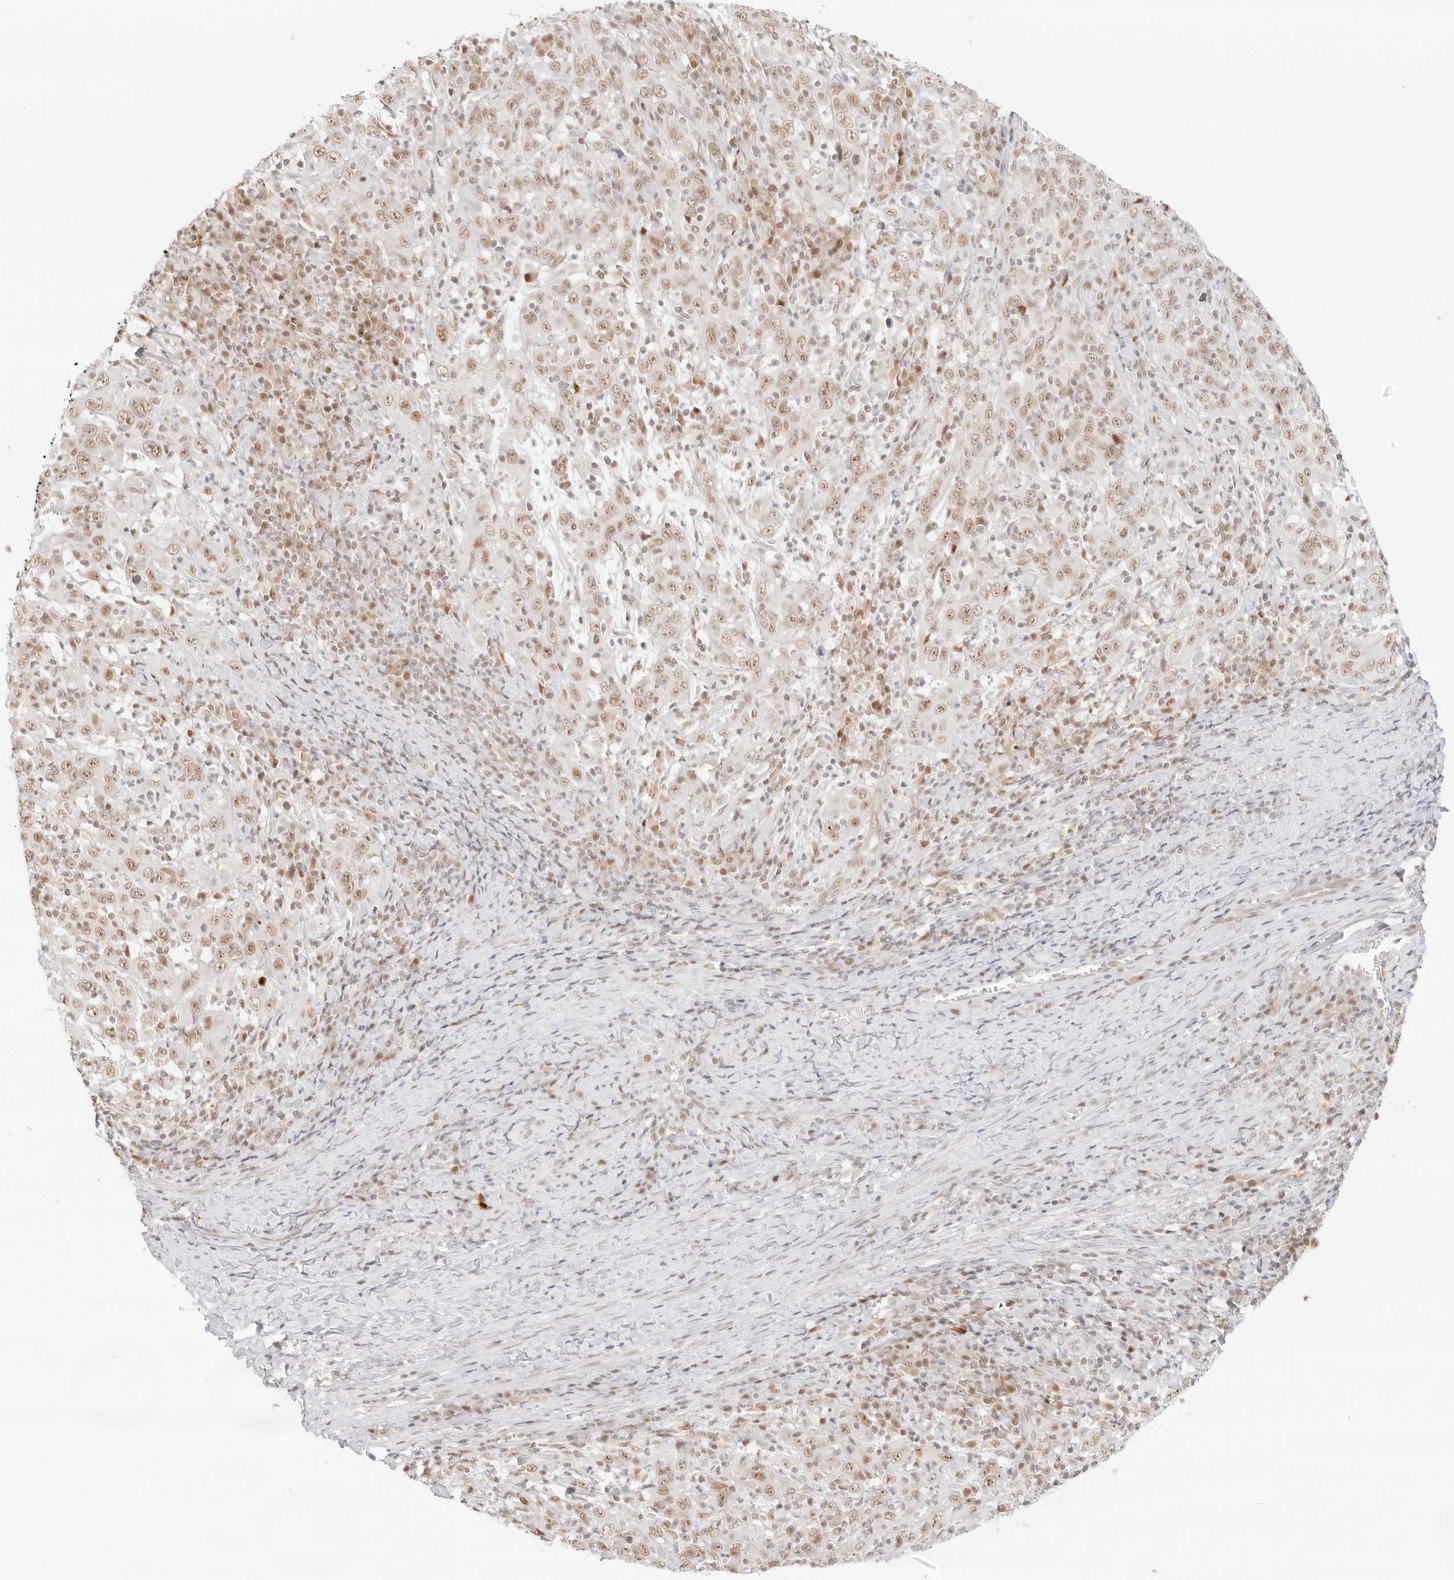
{"staining": {"intensity": "weak", "quantity": ">75%", "location": "nuclear"}, "tissue": "cervical cancer", "cell_type": "Tumor cells", "image_type": "cancer", "snomed": [{"axis": "morphology", "description": "Squamous cell carcinoma, NOS"}, {"axis": "topography", "description": "Cervix"}], "caption": "Tumor cells show low levels of weak nuclear staining in about >75% of cells in human cervical squamous cell carcinoma.", "gene": "ITGA6", "patient": {"sex": "female", "age": 46}}